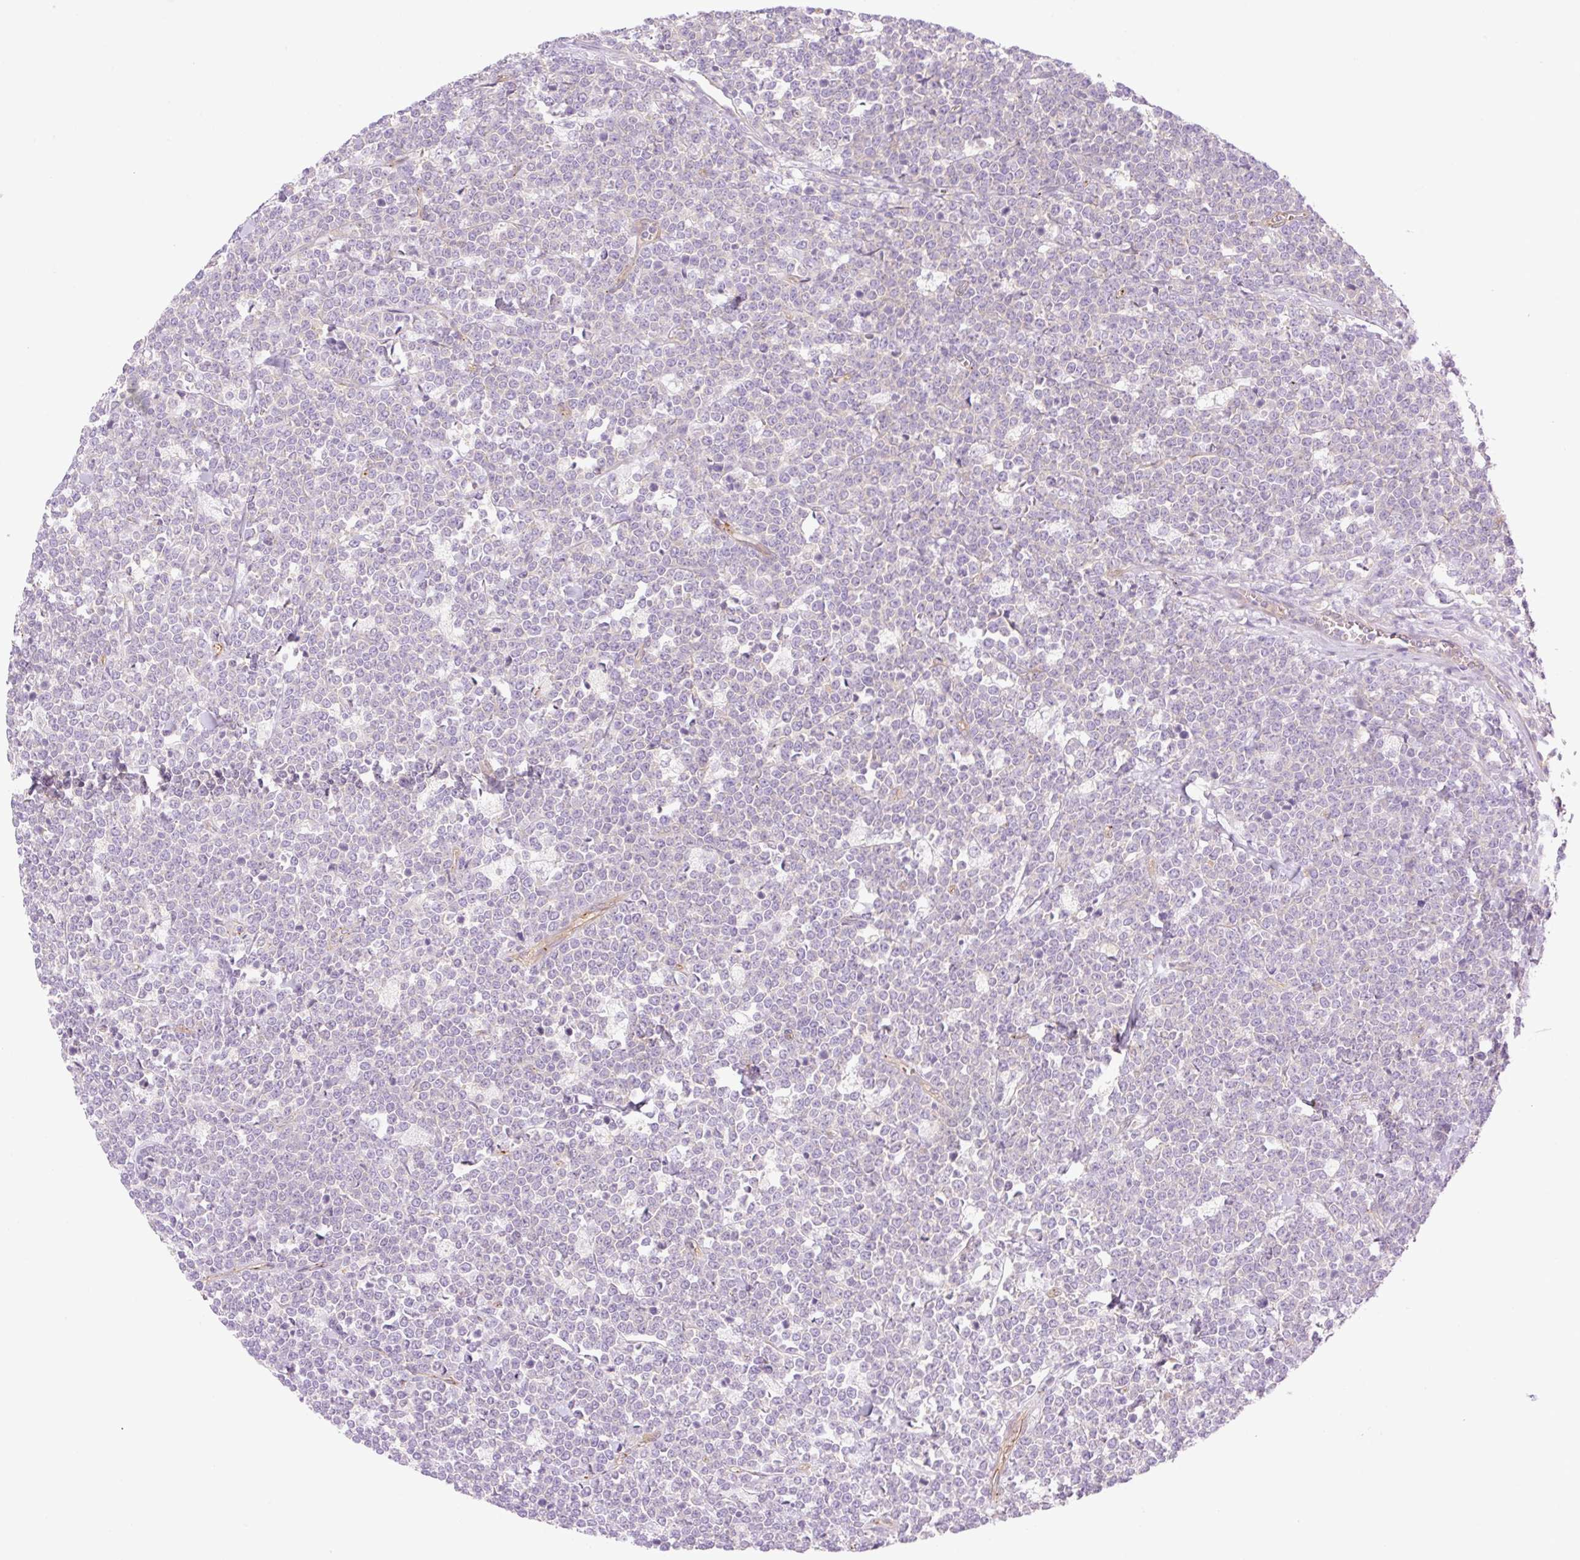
{"staining": {"intensity": "negative", "quantity": "none", "location": "none"}, "tissue": "lymphoma", "cell_type": "Tumor cells", "image_type": "cancer", "snomed": [{"axis": "morphology", "description": "Malignant lymphoma, non-Hodgkin's type, High grade"}, {"axis": "topography", "description": "Small intestine"}], "caption": "A histopathology image of malignant lymphoma, non-Hodgkin's type (high-grade) stained for a protein shows no brown staining in tumor cells.", "gene": "EHD3", "patient": {"sex": "male", "age": 8}}